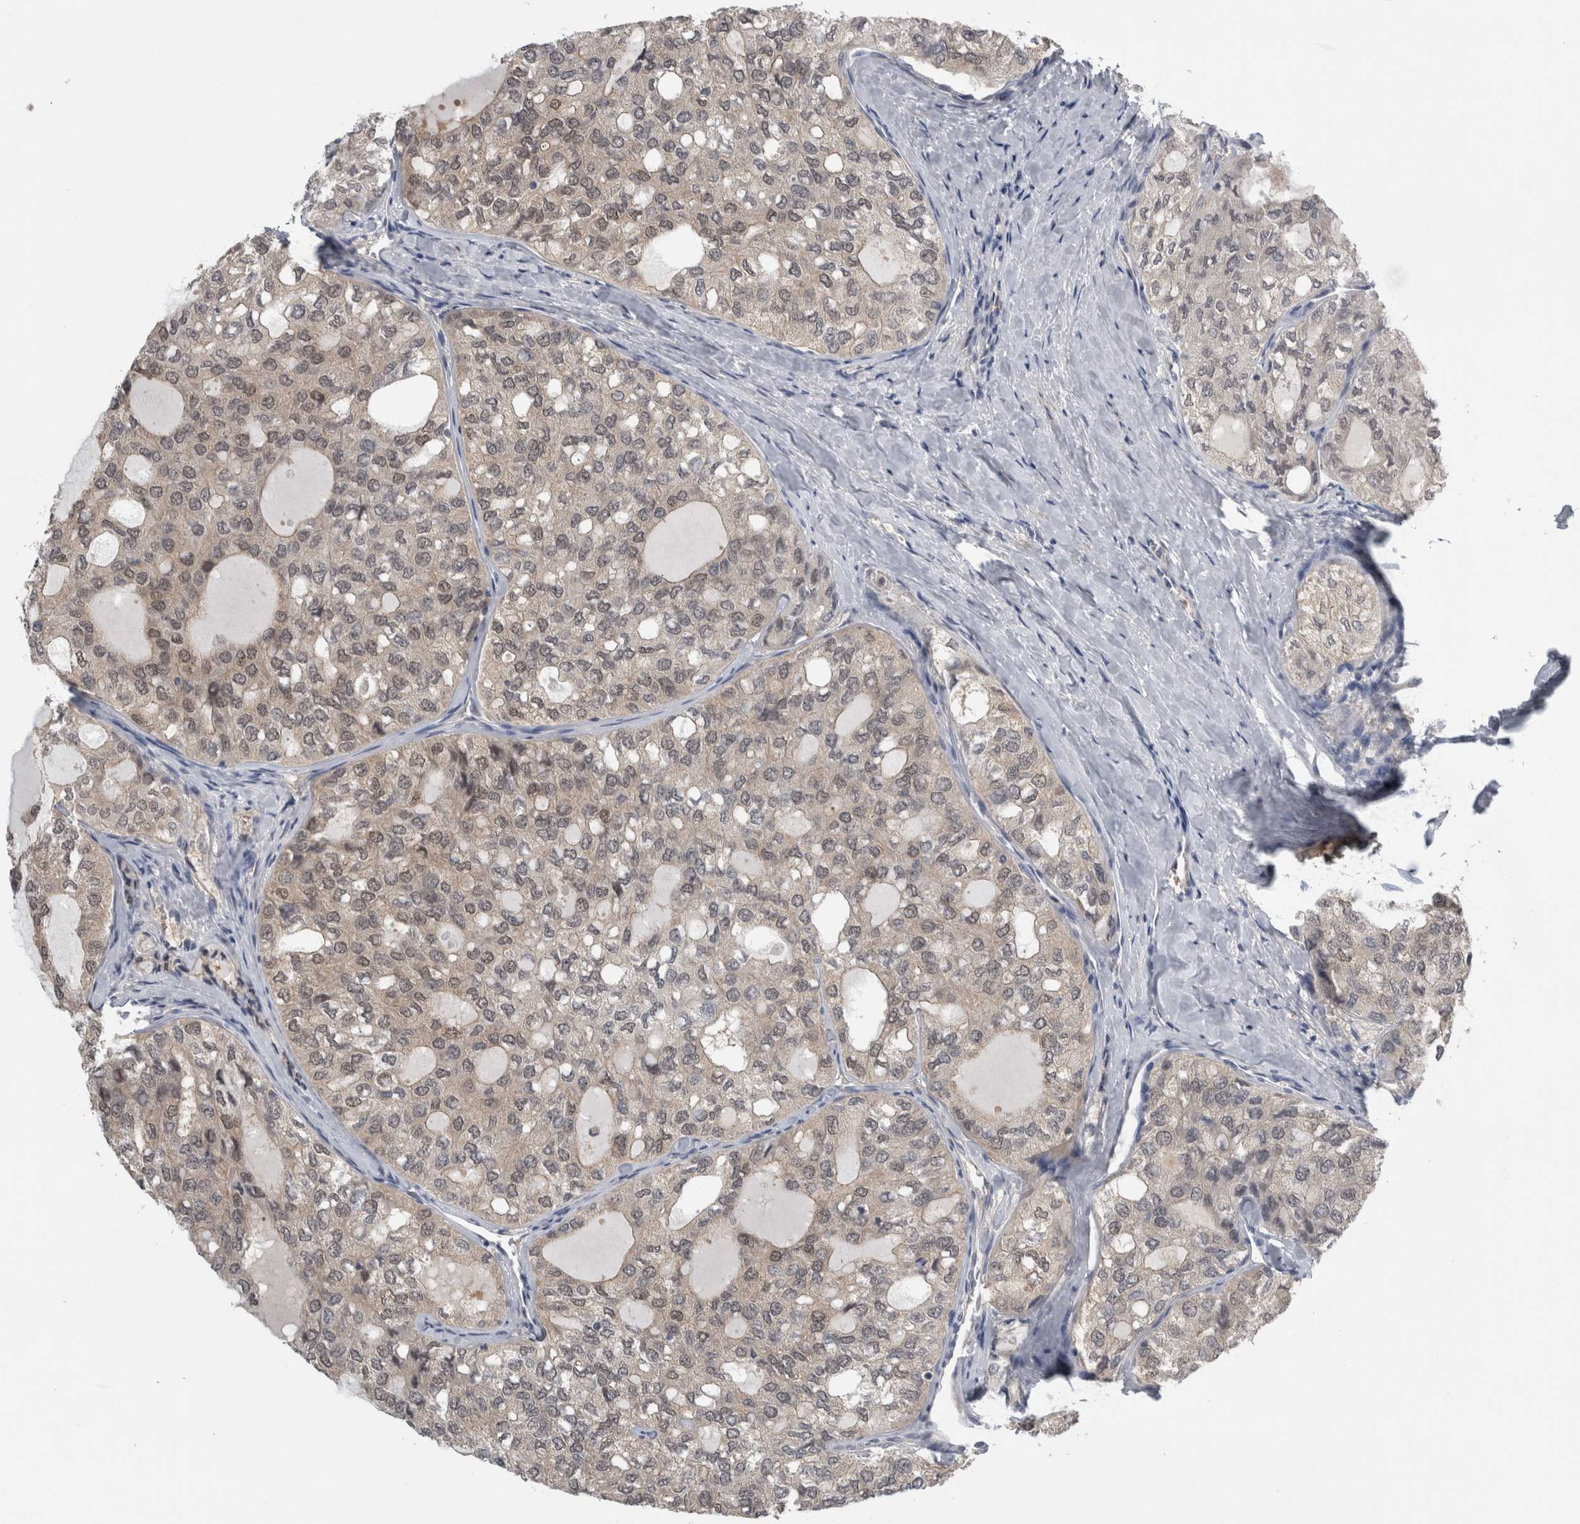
{"staining": {"intensity": "weak", "quantity": "<25%", "location": "nuclear"}, "tissue": "thyroid cancer", "cell_type": "Tumor cells", "image_type": "cancer", "snomed": [{"axis": "morphology", "description": "Follicular adenoma carcinoma, NOS"}, {"axis": "topography", "description": "Thyroid gland"}], "caption": "An image of thyroid follicular adenoma carcinoma stained for a protein reveals no brown staining in tumor cells.", "gene": "NAPRT", "patient": {"sex": "male", "age": 75}}